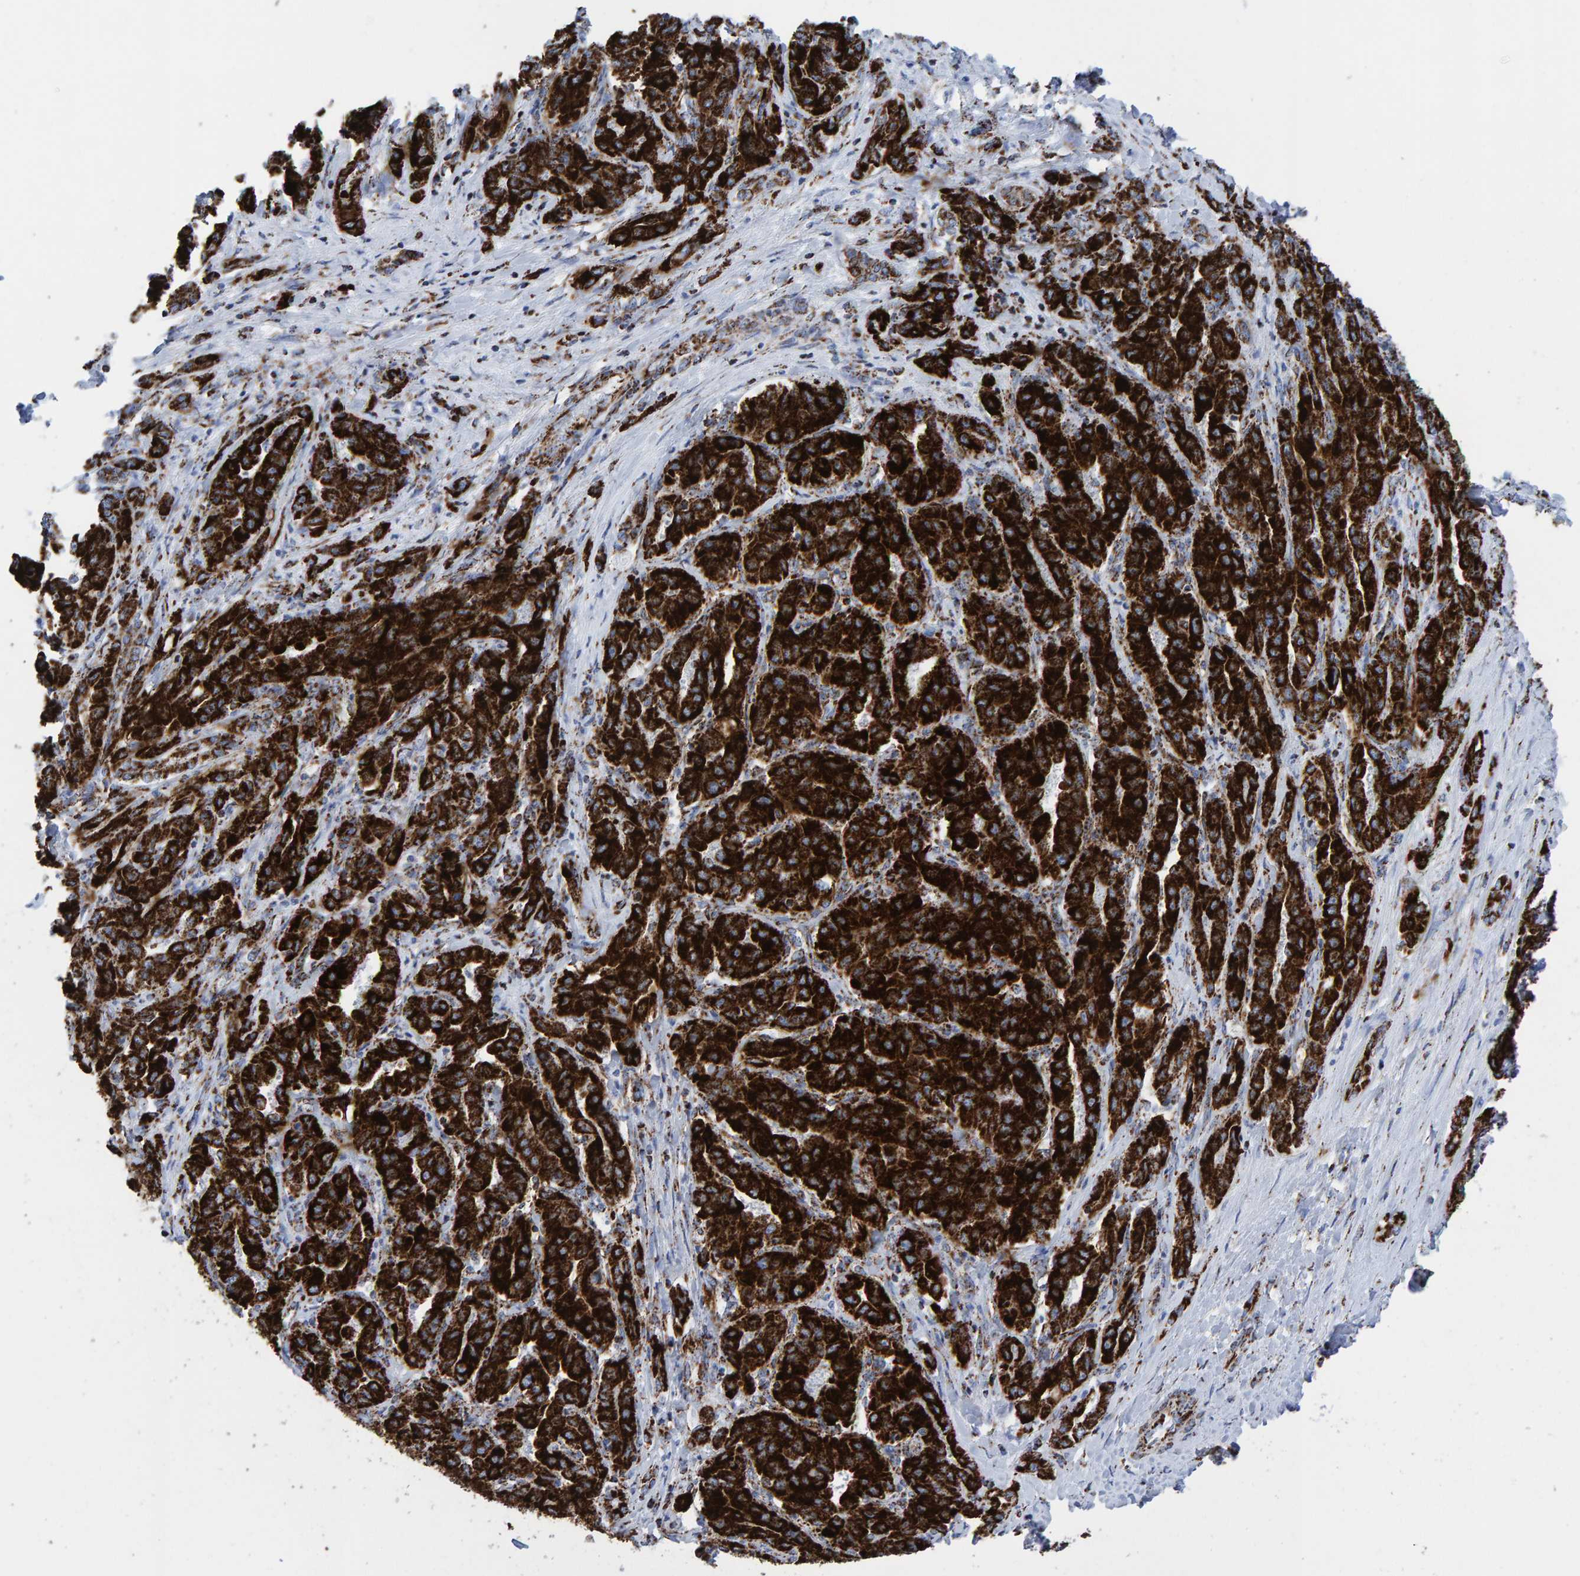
{"staining": {"intensity": "strong", "quantity": ">75%", "location": "cytoplasmic/membranous"}, "tissue": "liver cancer", "cell_type": "Tumor cells", "image_type": "cancer", "snomed": [{"axis": "morphology", "description": "Cholangiocarcinoma"}, {"axis": "topography", "description": "Liver"}], "caption": "An image of cholangiocarcinoma (liver) stained for a protein displays strong cytoplasmic/membranous brown staining in tumor cells. The protein is stained brown, and the nuclei are stained in blue (DAB (3,3'-diaminobenzidine) IHC with brightfield microscopy, high magnification).", "gene": "ENSG00000262660", "patient": {"sex": "male", "age": 59}}